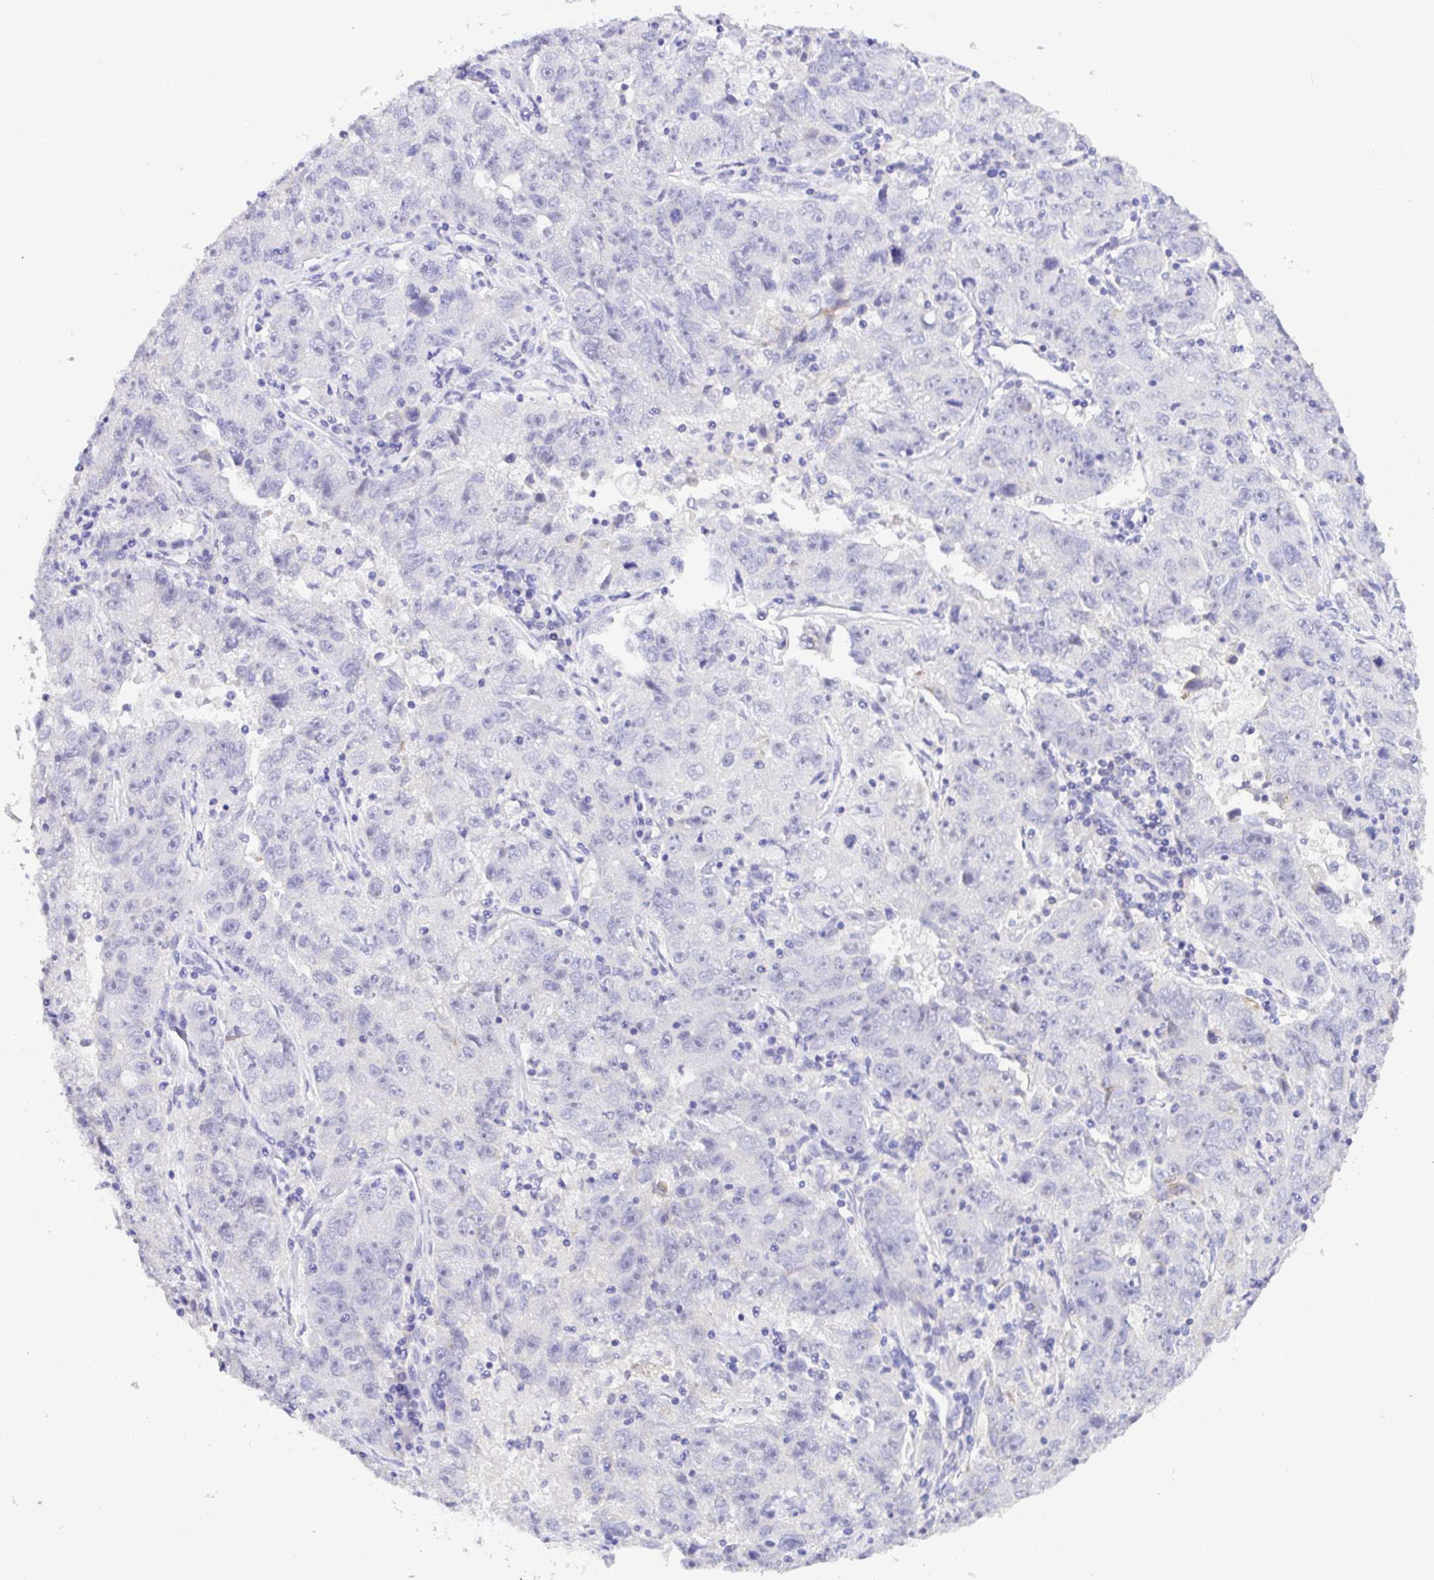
{"staining": {"intensity": "negative", "quantity": "none", "location": "none"}, "tissue": "lung cancer", "cell_type": "Tumor cells", "image_type": "cancer", "snomed": [{"axis": "morphology", "description": "Normal morphology"}, {"axis": "morphology", "description": "Adenocarcinoma, NOS"}, {"axis": "topography", "description": "Lymph node"}, {"axis": "topography", "description": "Lung"}], "caption": "An image of lung cancer (adenocarcinoma) stained for a protein exhibits no brown staining in tumor cells.", "gene": "CDO1", "patient": {"sex": "female", "age": 57}}